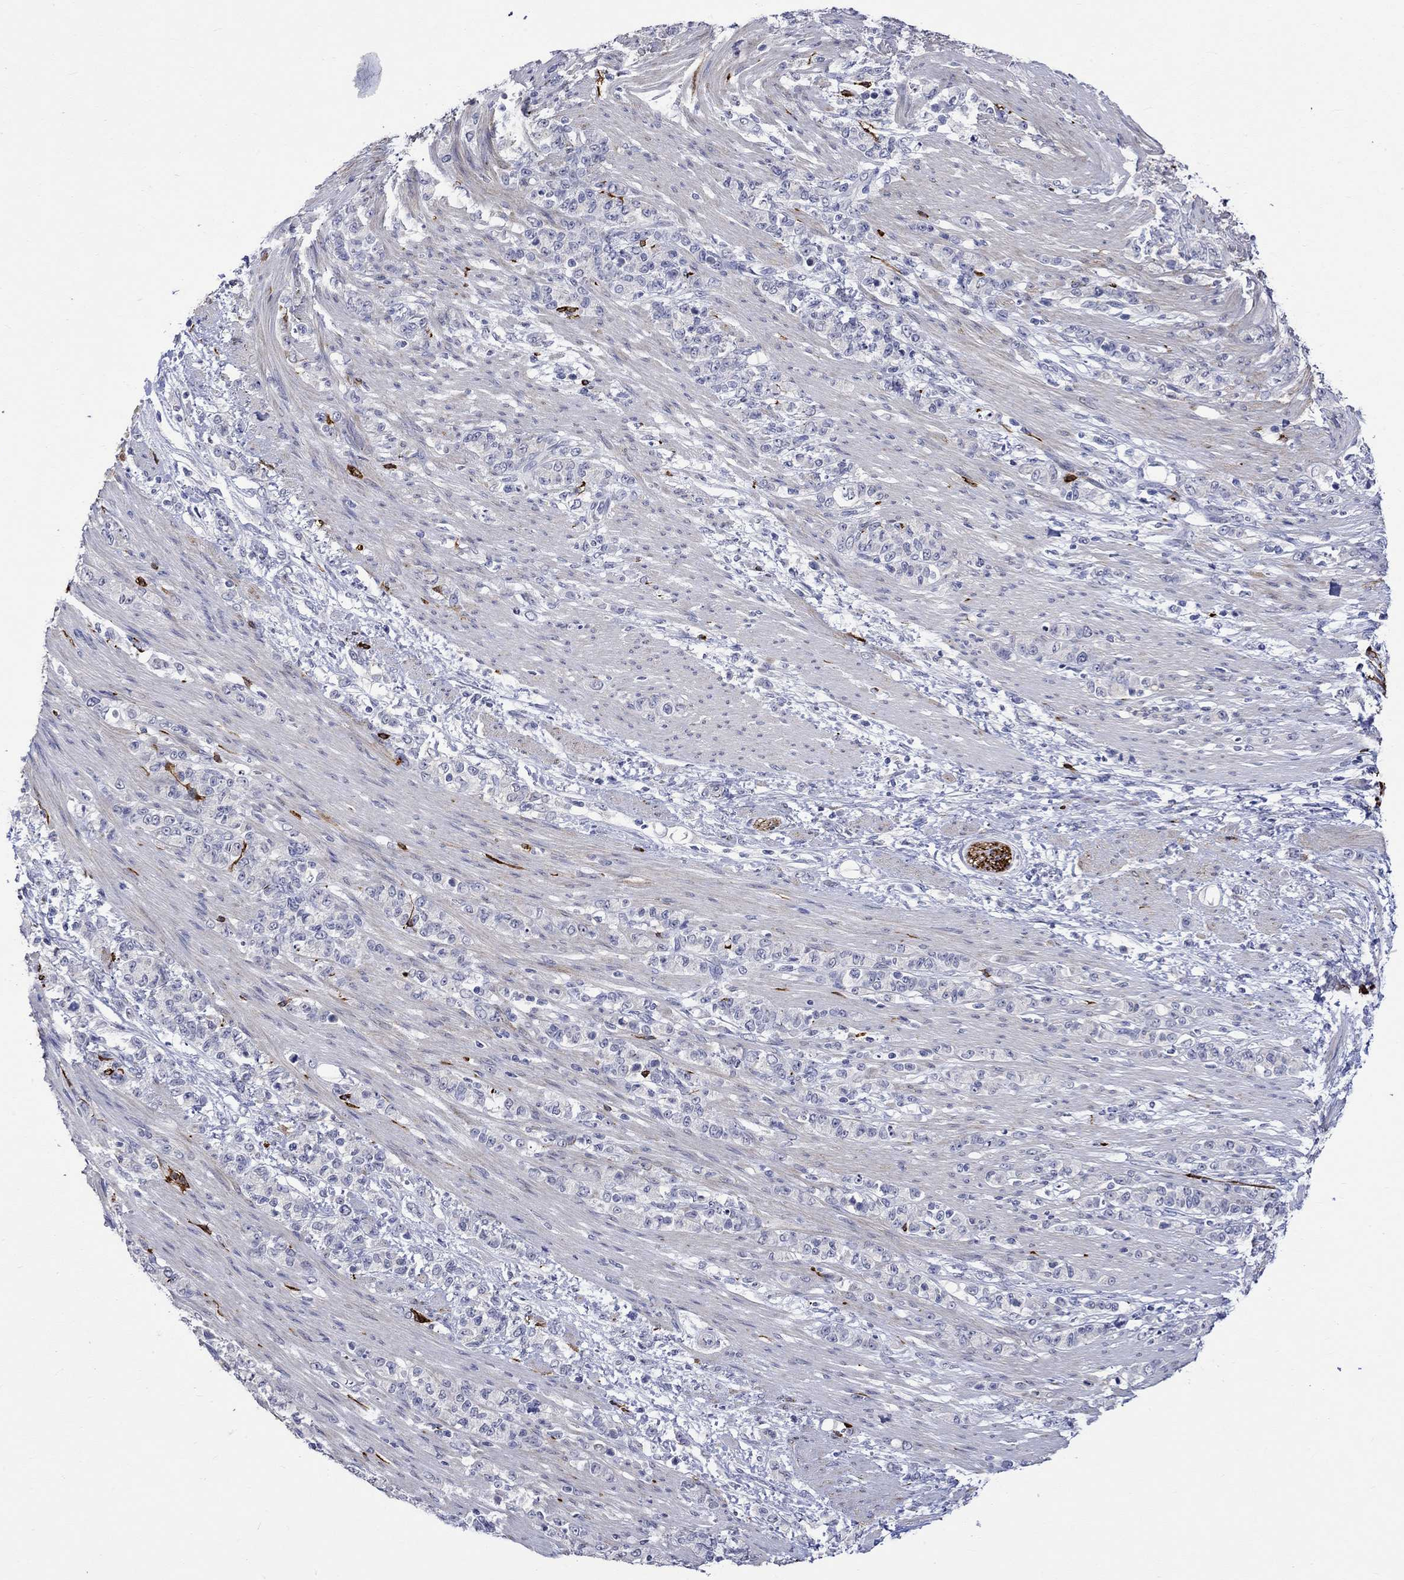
{"staining": {"intensity": "negative", "quantity": "none", "location": "none"}, "tissue": "stomach cancer", "cell_type": "Tumor cells", "image_type": "cancer", "snomed": [{"axis": "morphology", "description": "Normal tissue, NOS"}, {"axis": "morphology", "description": "Adenocarcinoma, NOS"}, {"axis": "topography", "description": "Stomach"}], "caption": "Protein analysis of stomach cancer shows no significant positivity in tumor cells.", "gene": "CRYAB", "patient": {"sex": "female", "age": 79}}